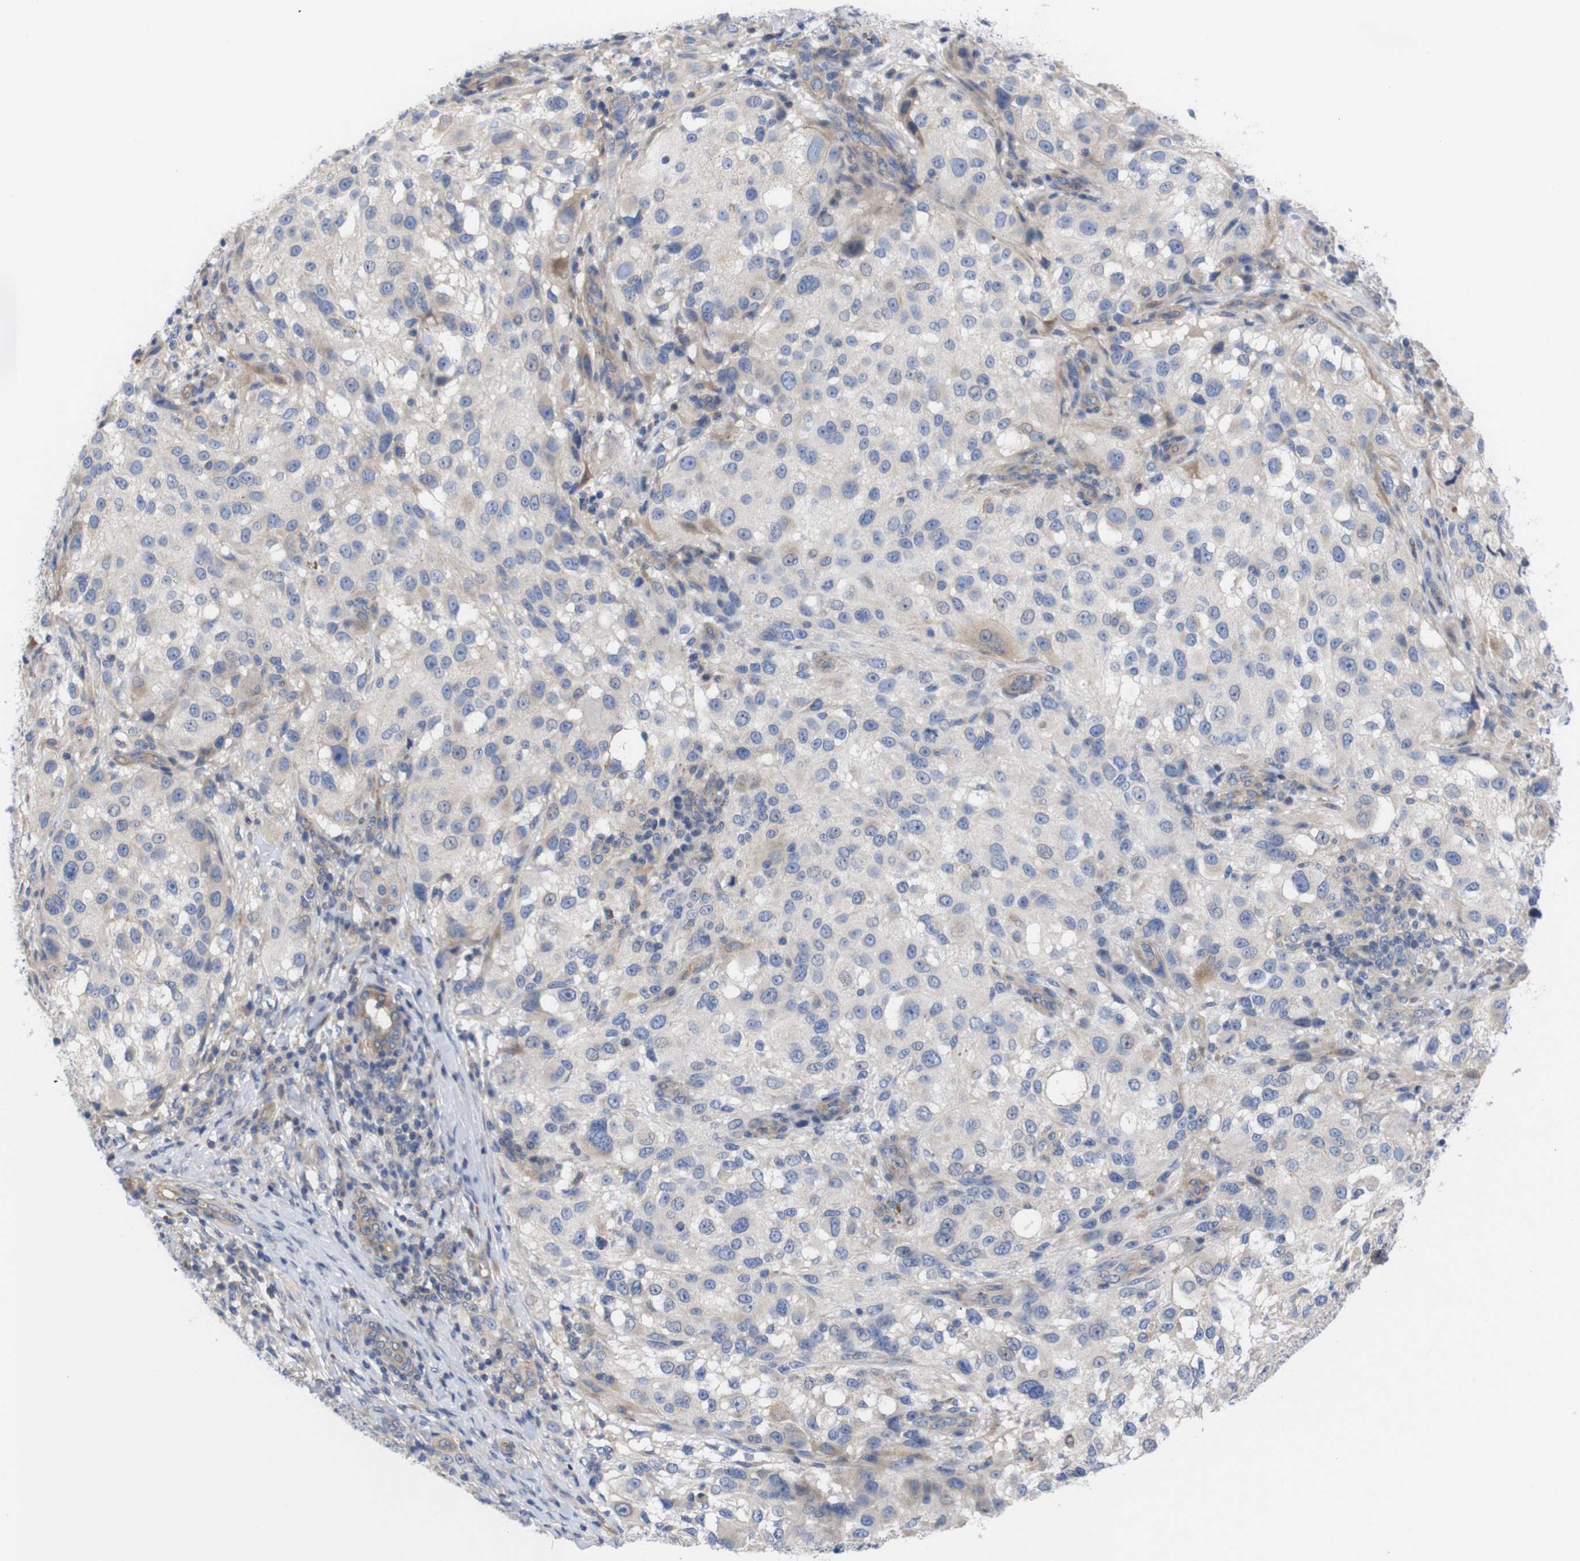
{"staining": {"intensity": "weak", "quantity": "<25%", "location": "cytoplasmic/membranous"}, "tissue": "melanoma", "cell_type": "Tumor cells", "image_type": "cancer", "snomed": [{"axis": "morphology", "description": "Necrosis, NOS"}, {"axis": "morphology", "description": "Malignant melanoma, NOS"}, {"axis": "topography", "description": "Skin"}], "caption": "Melanoma was stained to show a protein in brown. There is no significant expression in tumor cells.", "gene": "USH1C", "patient": {"sex": "female", "age": 87}}